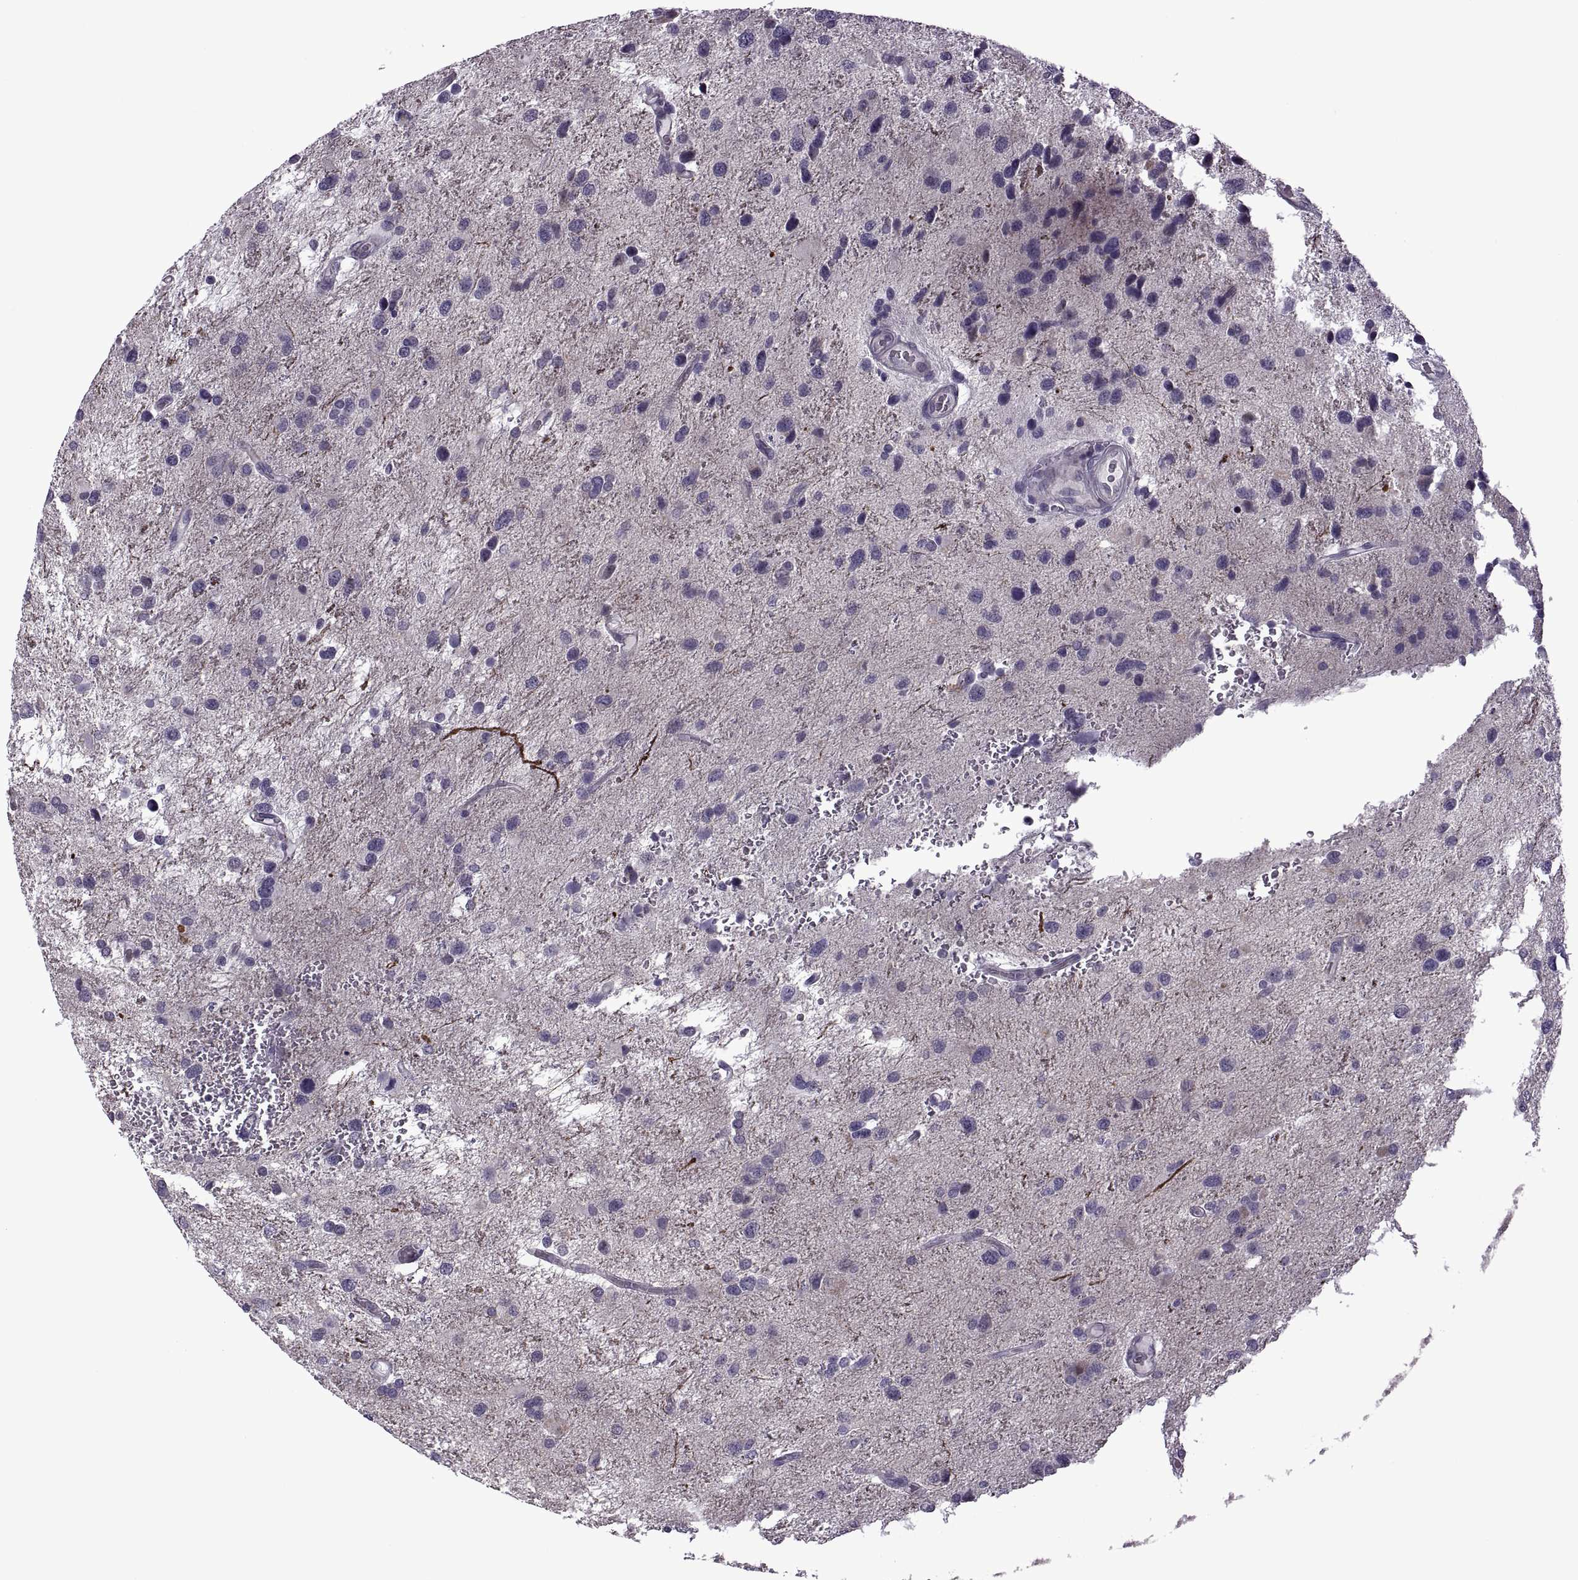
{"staining": {"intensity": "negative", "quantity": "none", "location": "none"}, "tissue": "glioma", "cell_type": "Tumor cells", "image_type": "cancer", "snomed": [{"axis": "morphology", "description": "Glioma, malignant, NOS"}, {"axis": "morphology", "description": "Glioma, malignant, High grade"}, {"axis": "topography", "description": "Brain"}], "caption": "A histopathology image of human glioma is negative for staining in tumor cells.", "gene": "RIPK4", "patient": {"sex": "female", "age": 71}}